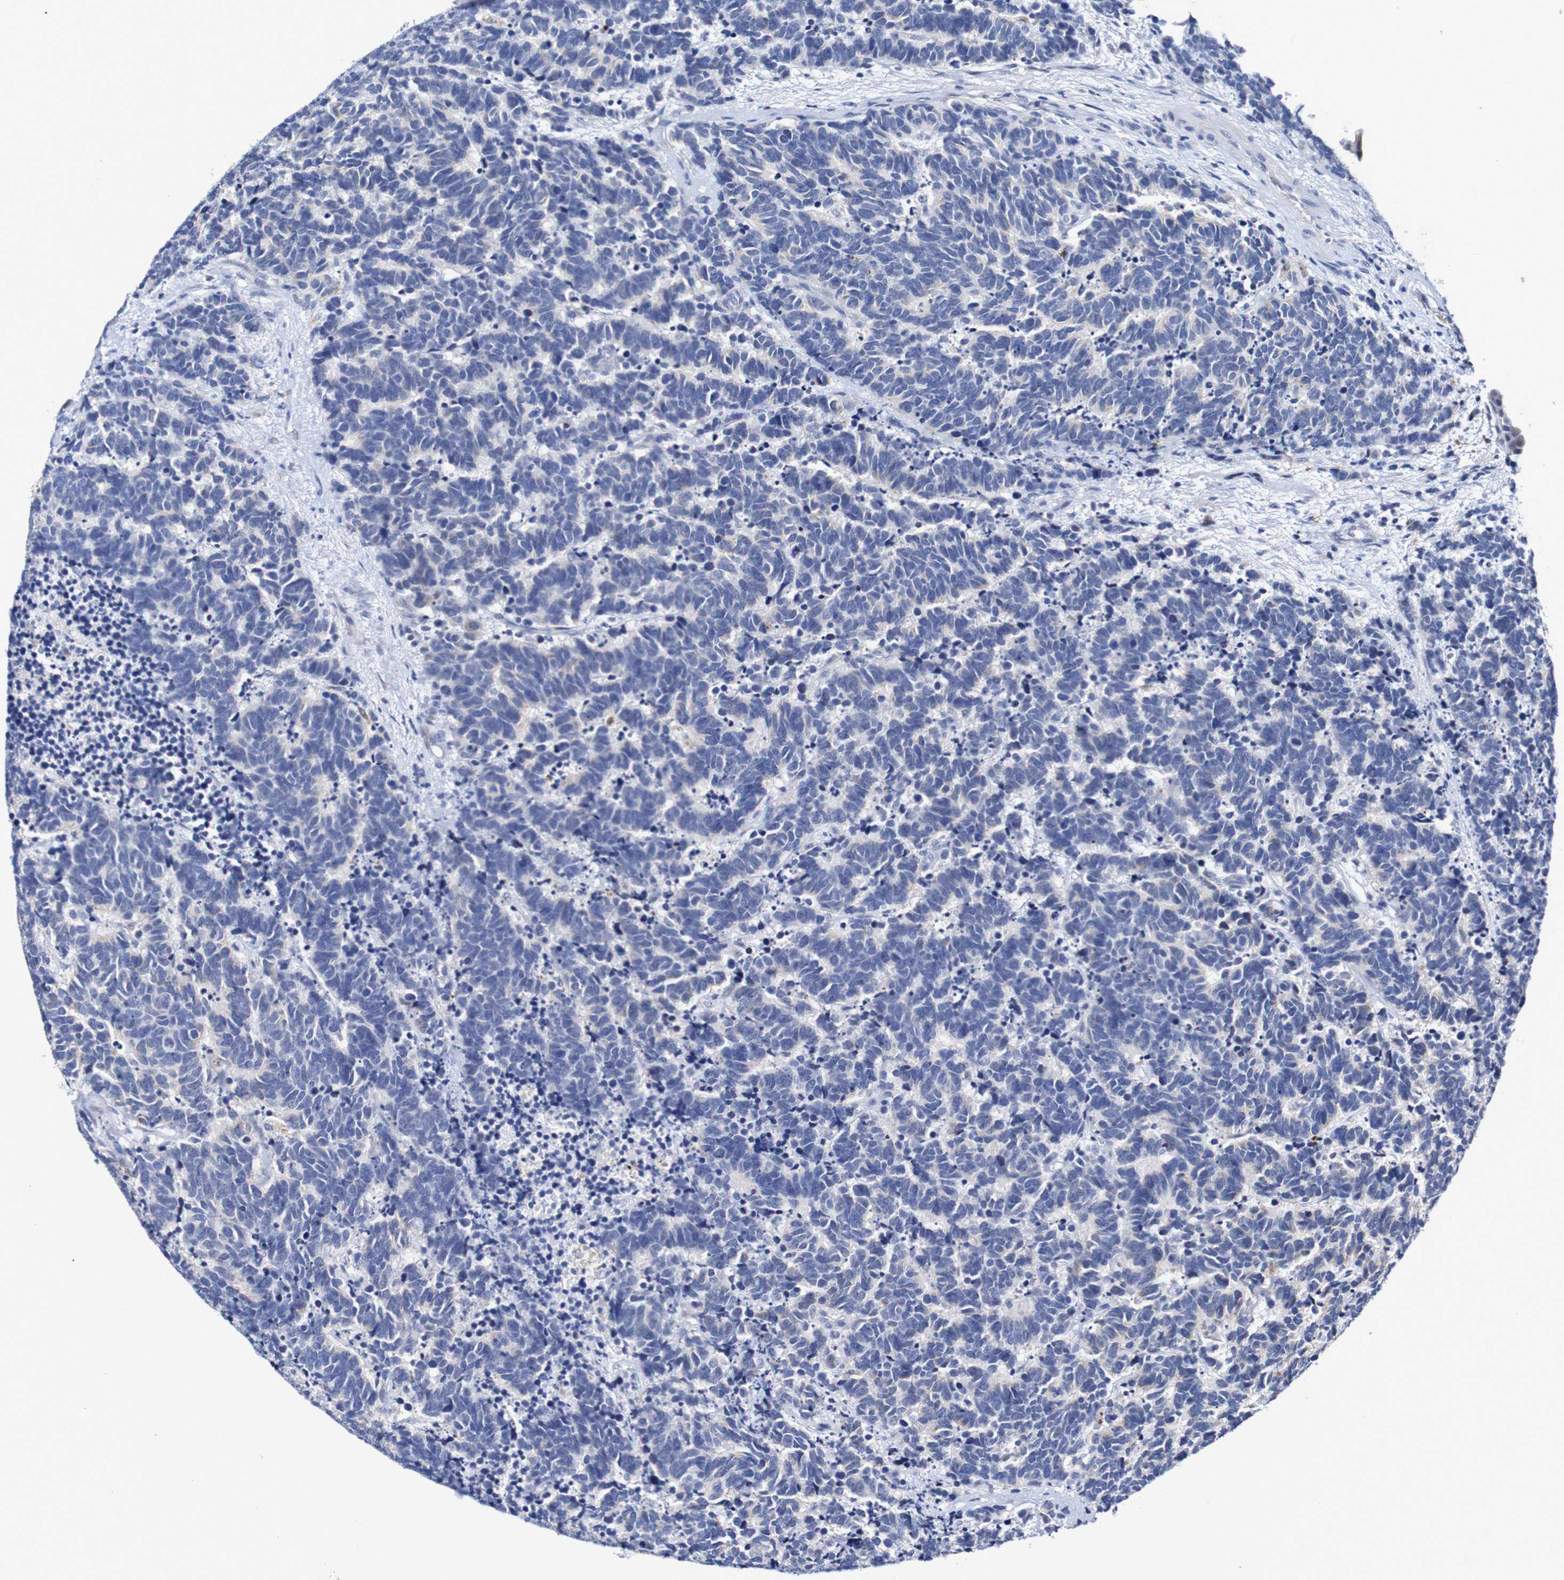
{"staining": {"intensity": "negative", "quantity": "none", "location": "none"}, "tissue": "carcinoid", "cell_type": "Tumor cells", "image_type": "cancer", "snomed": [{"axis": "morphology", "description": "Carcinoma, NOS"}, {"axis": "morphology", "description": "Carcinoid, malignant, NOS"}, {"axis": "topography", "description": "Urinary bladder"}], "caption": "A photomicrograph of carcinoid stained for a protein demonstrates no brown staining in tumor cells.", "gene": "SEZ6", "patient": {"sex": "male", "age": 57}}